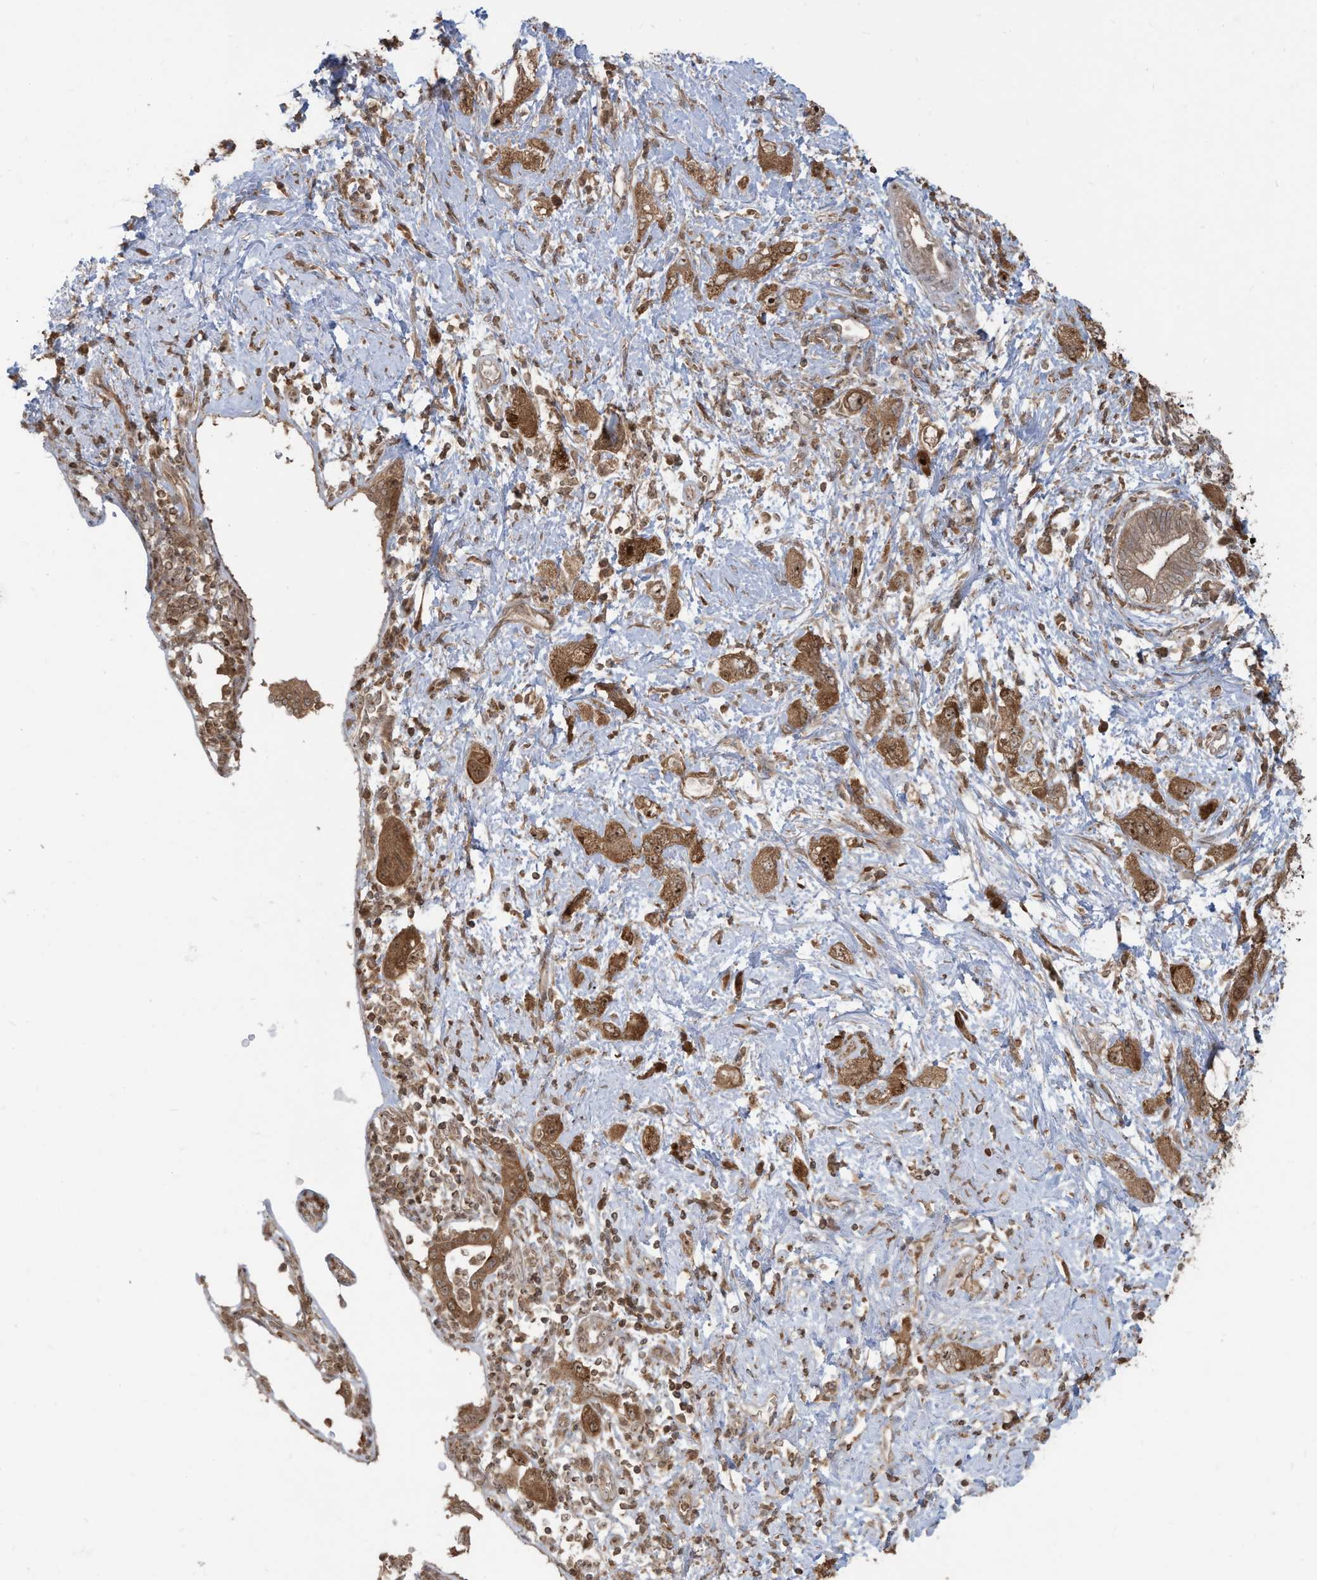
{"staining": {"intensity": "moderate", "quantity": ">75%", "location": "cytoplasmic/membranous,nuclear"}, "tissue": "pancreatic cancer", "cell_type": "Tumor cells", "image_type": "cancer", "snomed": [{"axis": "morphology", "description": "Adenocarcinoma, NOS"}, {"axis": "topography", "description": "Pancreas"}], "caption": "Protein analysis of adenocarcinoma (pancreatic) tissue exhibits moderate cytoplasmic/membranous and nuclear positivity in approximately >75% of tumor cells.", "gene": "CARF", "patient": {"sex": "female", "age": 73}}